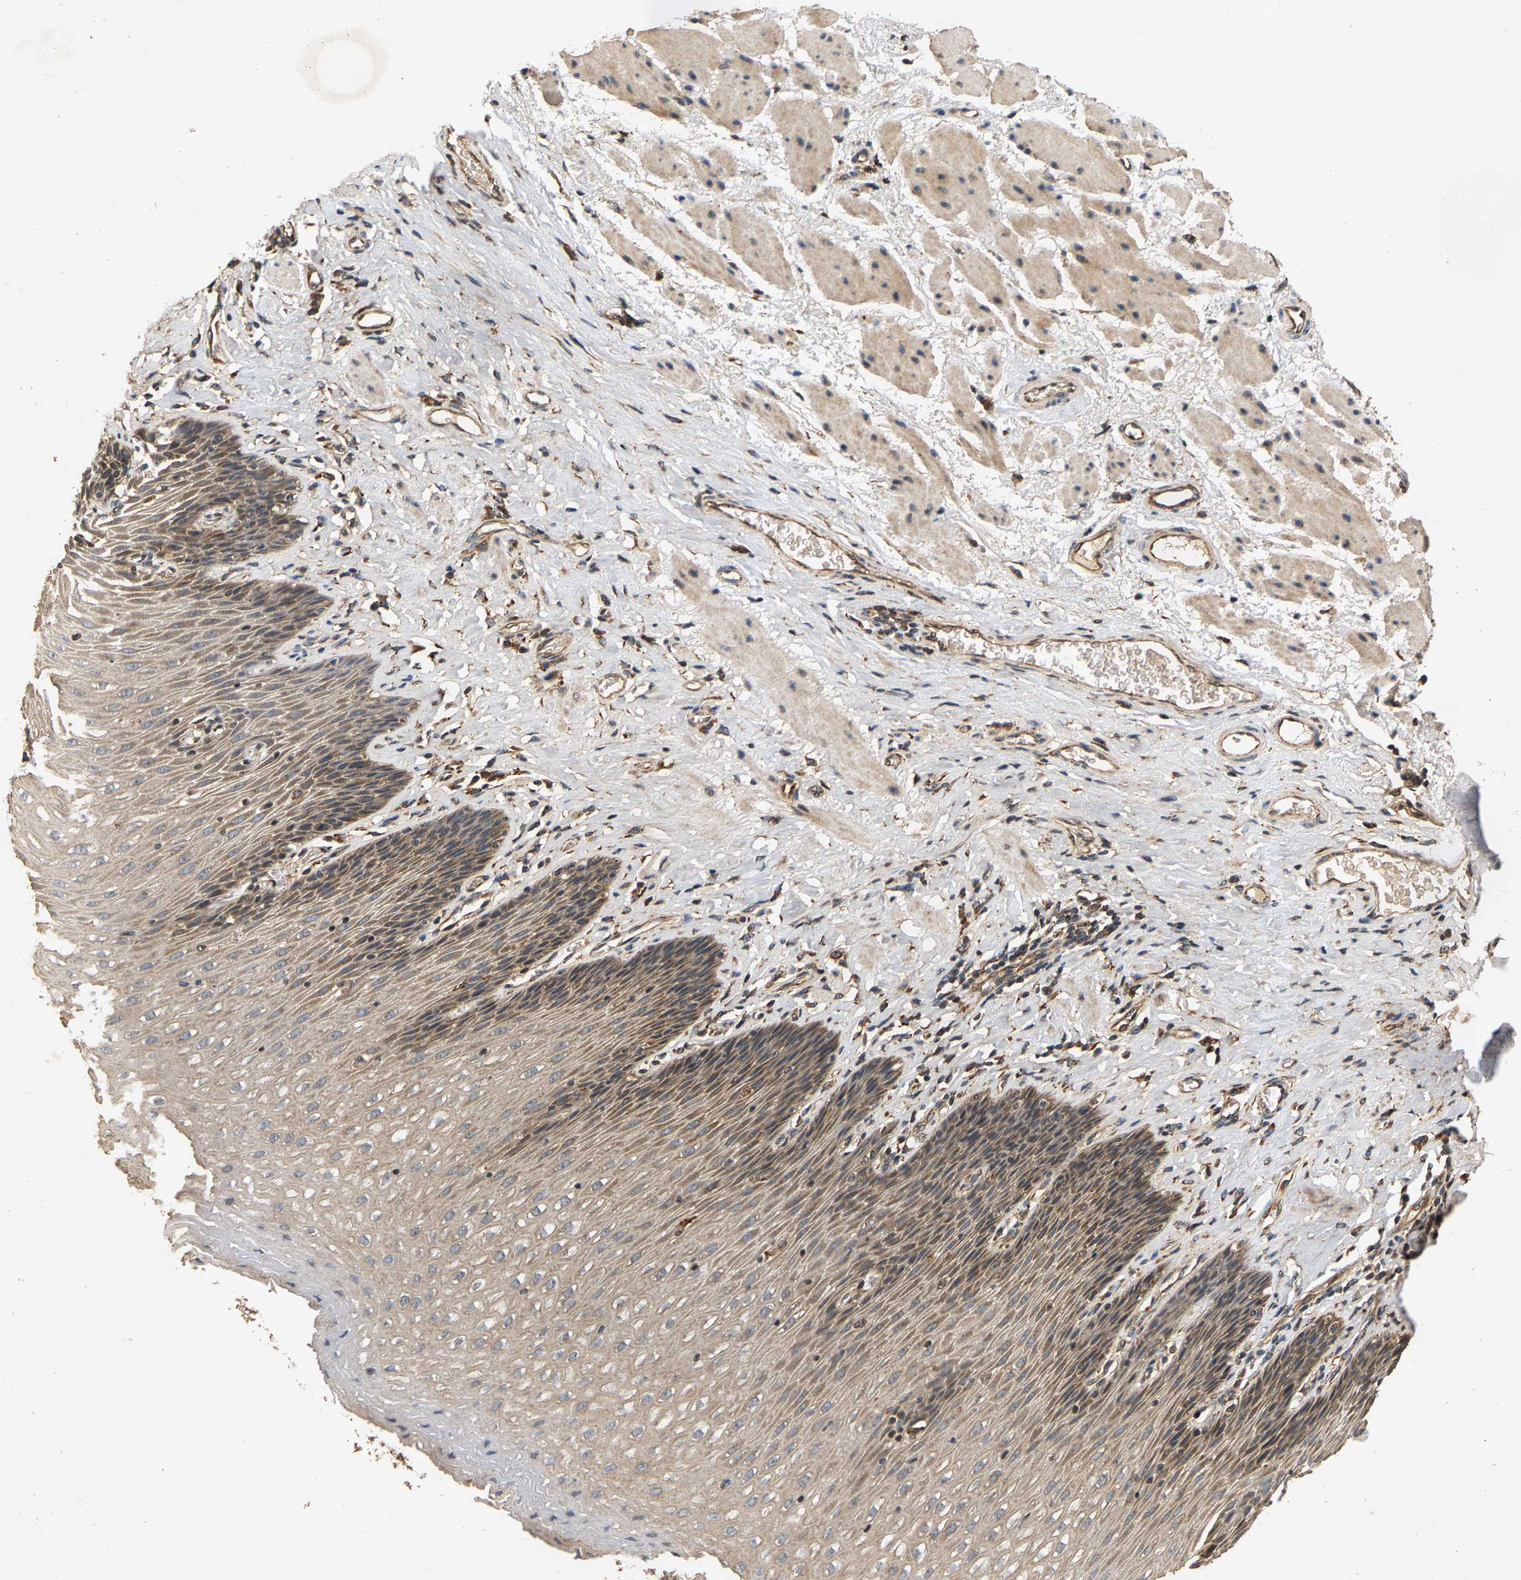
{"staining": {"intensity": "moderate", "quantity": ">75%", "location": "cytoplasmic/membranous"}, "tissue": "esophagus", "cell_type": "Squamous epithelial cells", "image_type": "normal", "snomed": [{"axis": "morphology", "description": "Normal tissue, NOS"}, {"axis": "topography", "description": "Esophagus"}], "caption": "Brown immunohistochemical staining in benign human esophagus displays moderate cytoplasmic/membranous staining in about >75% of squamous epithelial cells.", "gene": "CIDEC", "patient": {"sex": "female", "age": 61}}